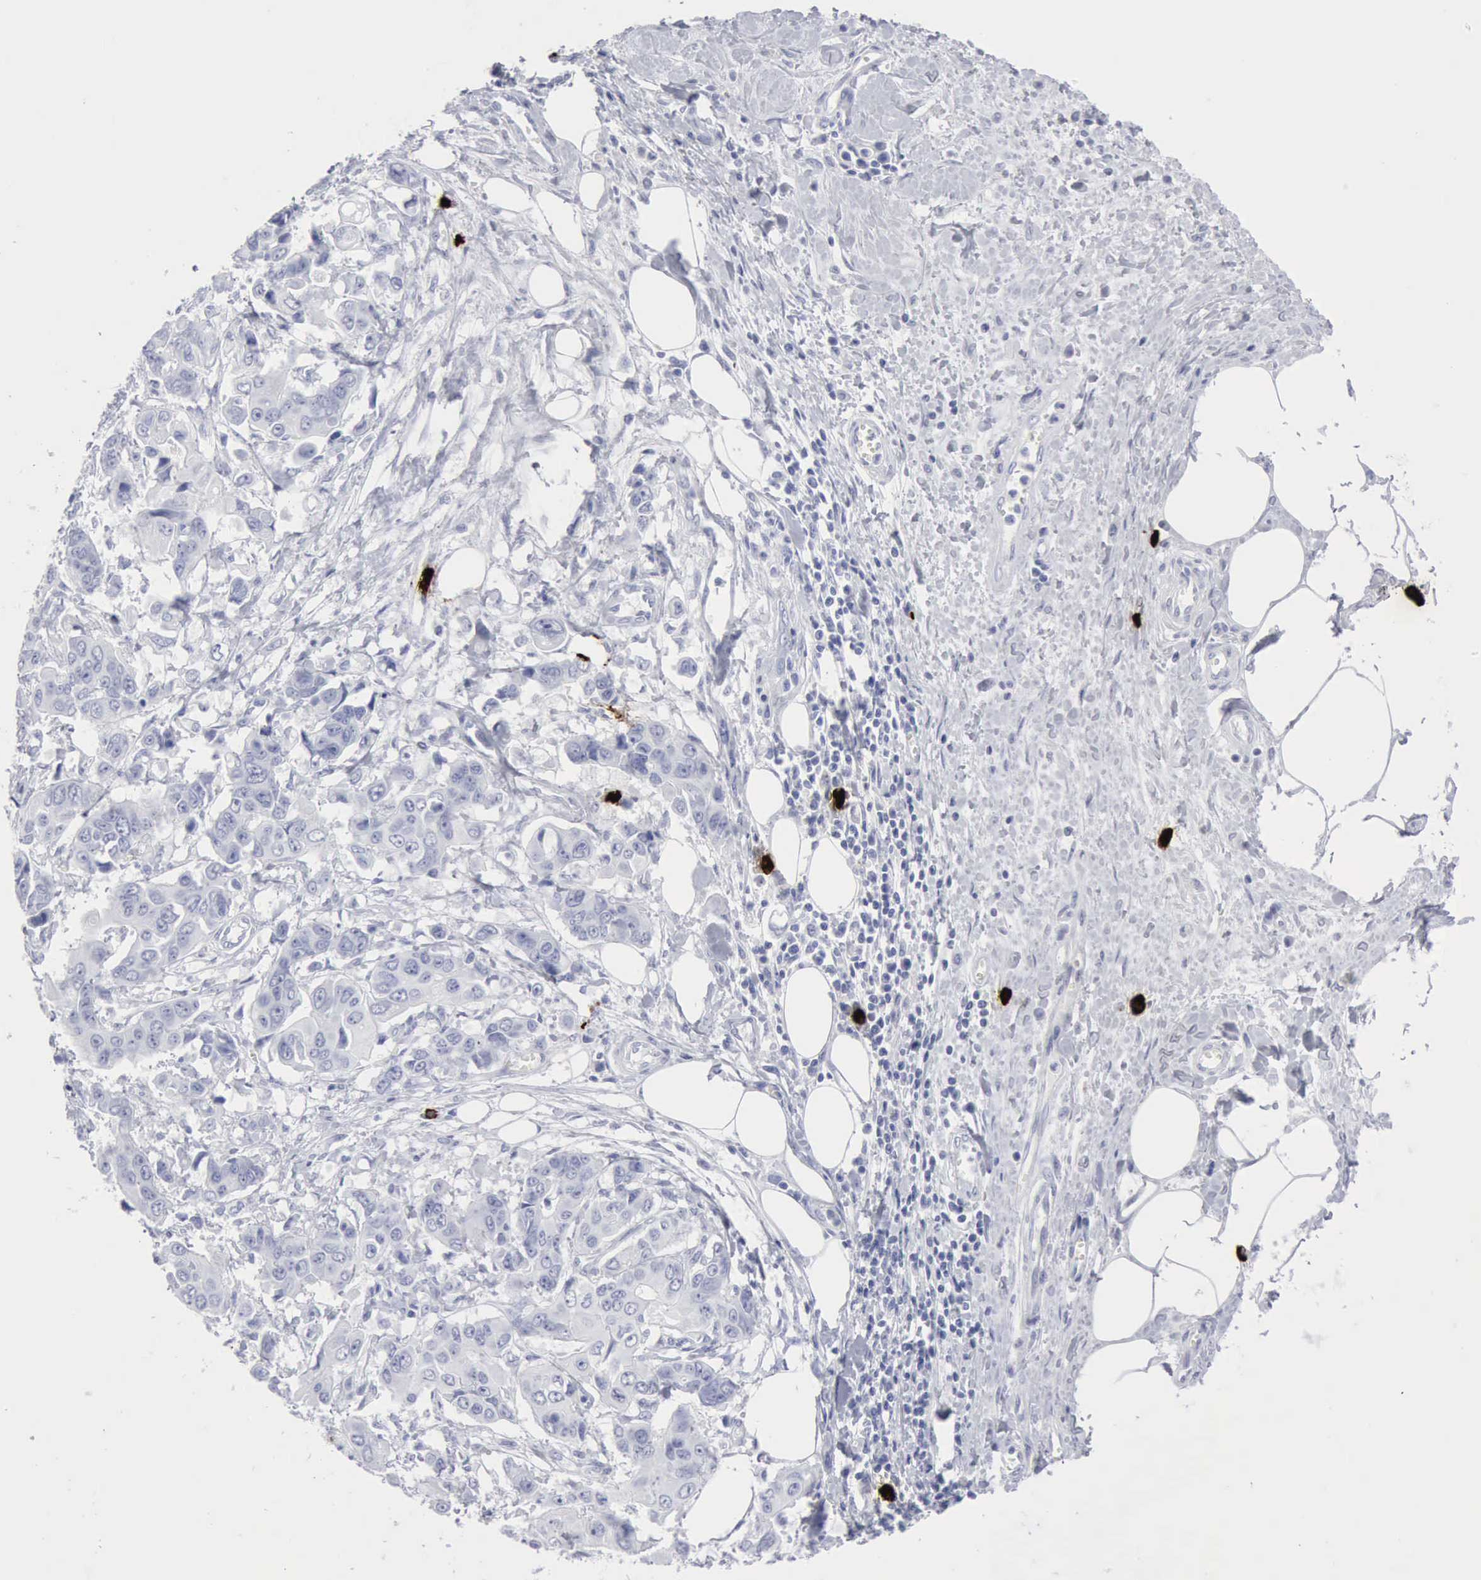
{"staining": {"intensity": "negative", "quantity": "none", "location": "none"}, "tissue": "stomach cancer", "cell_type": "Tumor cells", "image_type": "cancer", "snomed": [{"axis": "morphology", "description": "Adenocarcinoma, NOS"}, {"axis": "topography", "description": "Stomach, upper"}], "caption": "There is no significant positivity in tumor cells of adenocarcinoma (stomach).", "gene": "CMA1", "patient": {"sex": "male", "age": 80}}